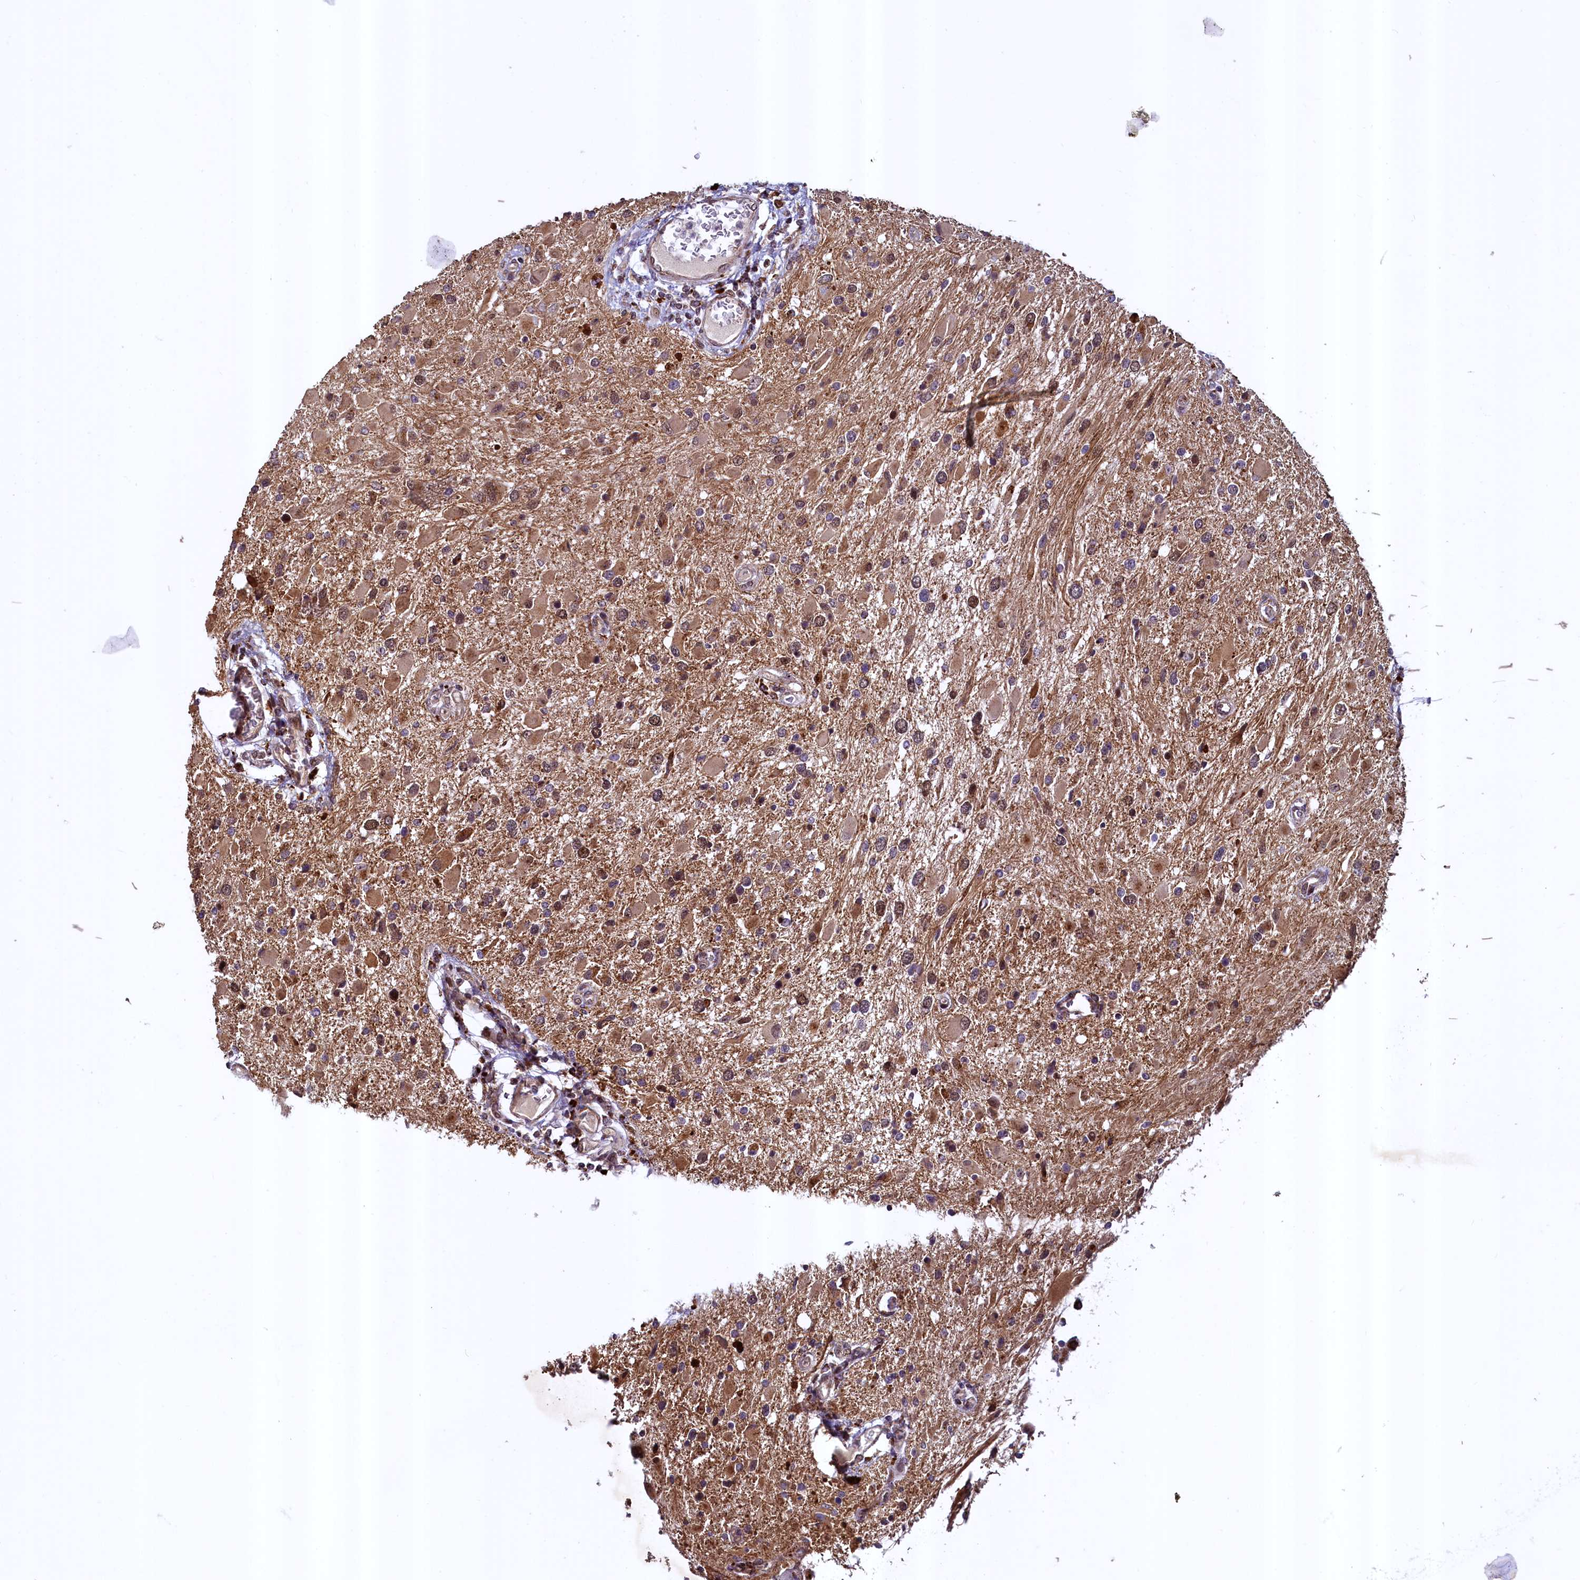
{"staining": {"intensity": "moderate", "quantity": ">75%", "location": "cytoplasmic/membranous,nuclear"}, "tissue": "glioma", "cell_type": "Tumor cells", "image_type": "cancer", "snomed": [{"axis": "morphology", "description": "Glioma, malignant, High grade"}, {"axis": "topography", "description": "Brain"}], "caption": "Immunohistochemistry (IHC) photomicrograph of human glioma stained for a protein (brown), which demonstrates medium levels of moderate cytoplasmic/membranous and nuclear positivity in about >75% of tumor cells.", "gene": "ZNF577", "patient": {"sex": "male", "age": 53}}